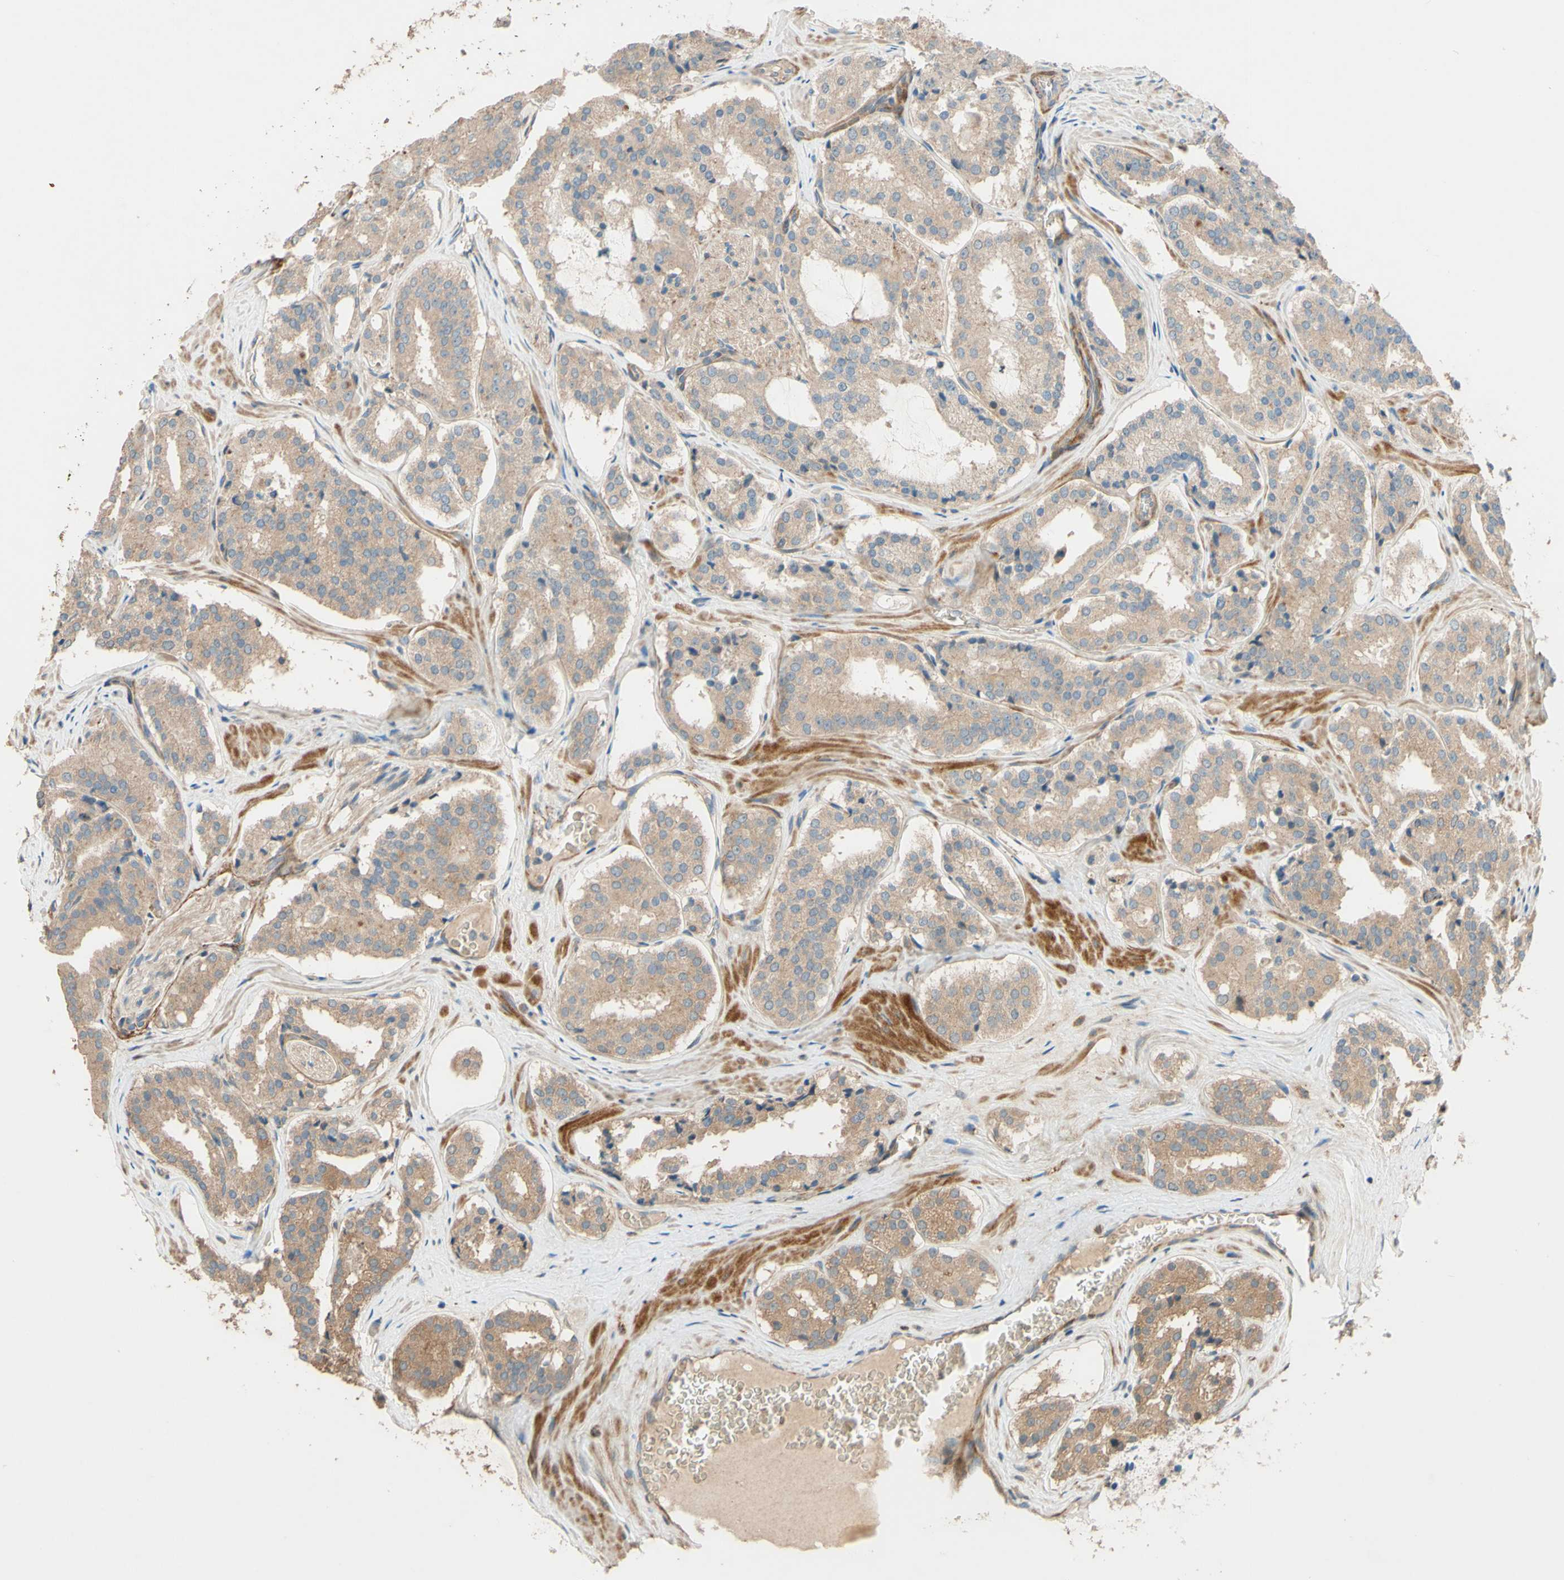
{"staining": {"intensity": "weak", "quantity": ">75%", "location": "cytoplasmic/membranous"}, "tissue": "prostate cancer", "cell_type": "Tumor cells", "image_type": "cancer", "snomed": [{"axis": "morphology", "description": "Adenocarcinoma, High grade"}, {"axis": "topography", "description": "Prostate"}], "caption": "Prostate high-grade adenocarcinoma stained for a protein reveals weak cytoplasmic/membranous positivity in tumor cells.", "gene": "ADAM17", "patient": {"sex": "male", "age": 60}}